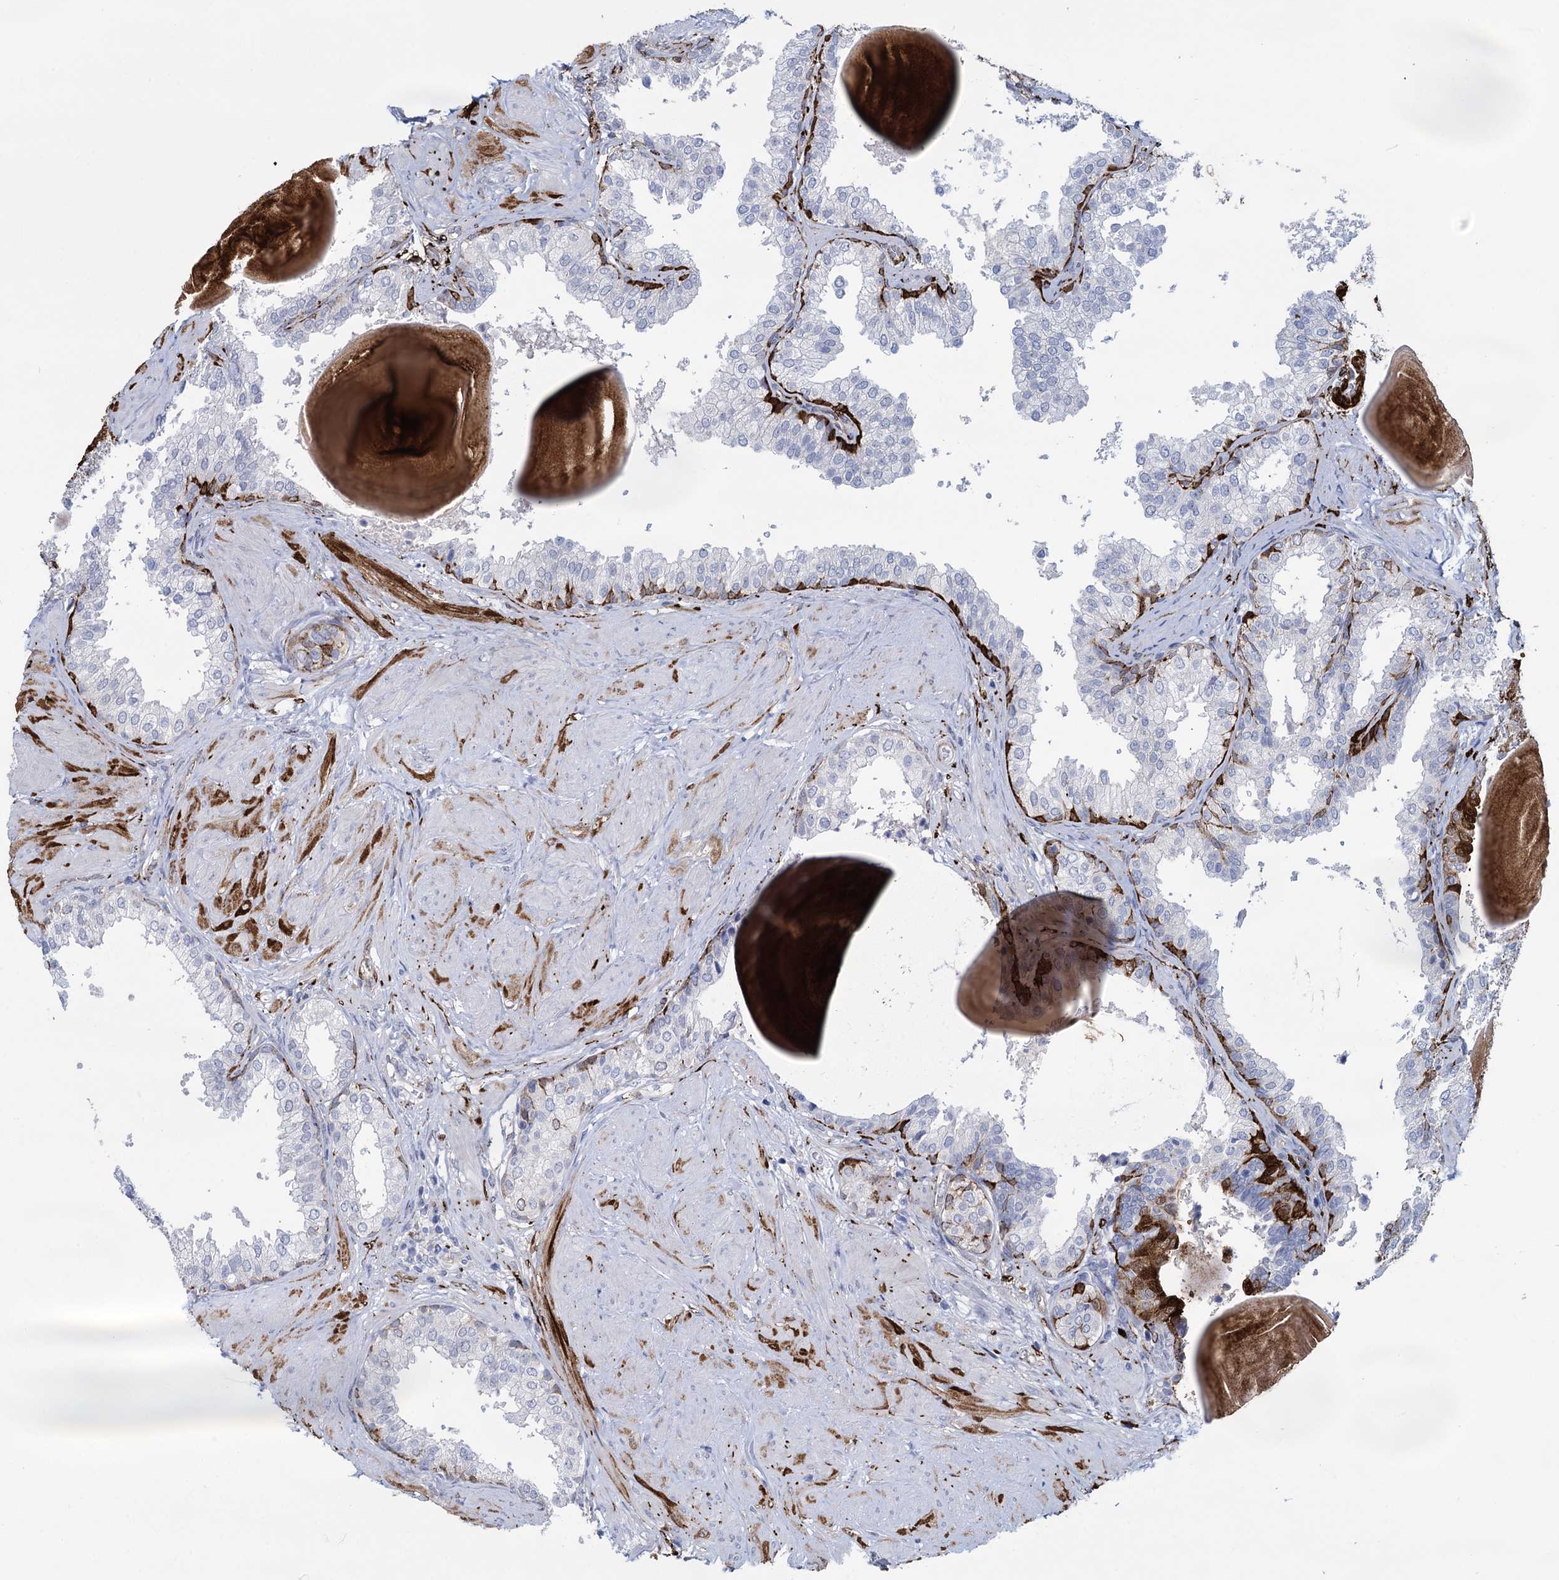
{"staining": {"intensity": "strong", "quantity": "<25%", "location": "cytoplasmic/membranous"}, "tissue": "prostate", "cell_type": "Glandular cells", "image_type": "normal", "snomed": [{"axis": "morphology", "description": "Normal tissue, NOS"}, {"axis": "topography", "description": "Prostate"}], "caption": "Immunohistochemistry (DAB) staining of unremarkable human prostate displays strong cytoplasmic/membranous protein expression in about <25% of glandular cells.", "gene": "SNCG", "patient": {"sex": "male", "age": 48}}